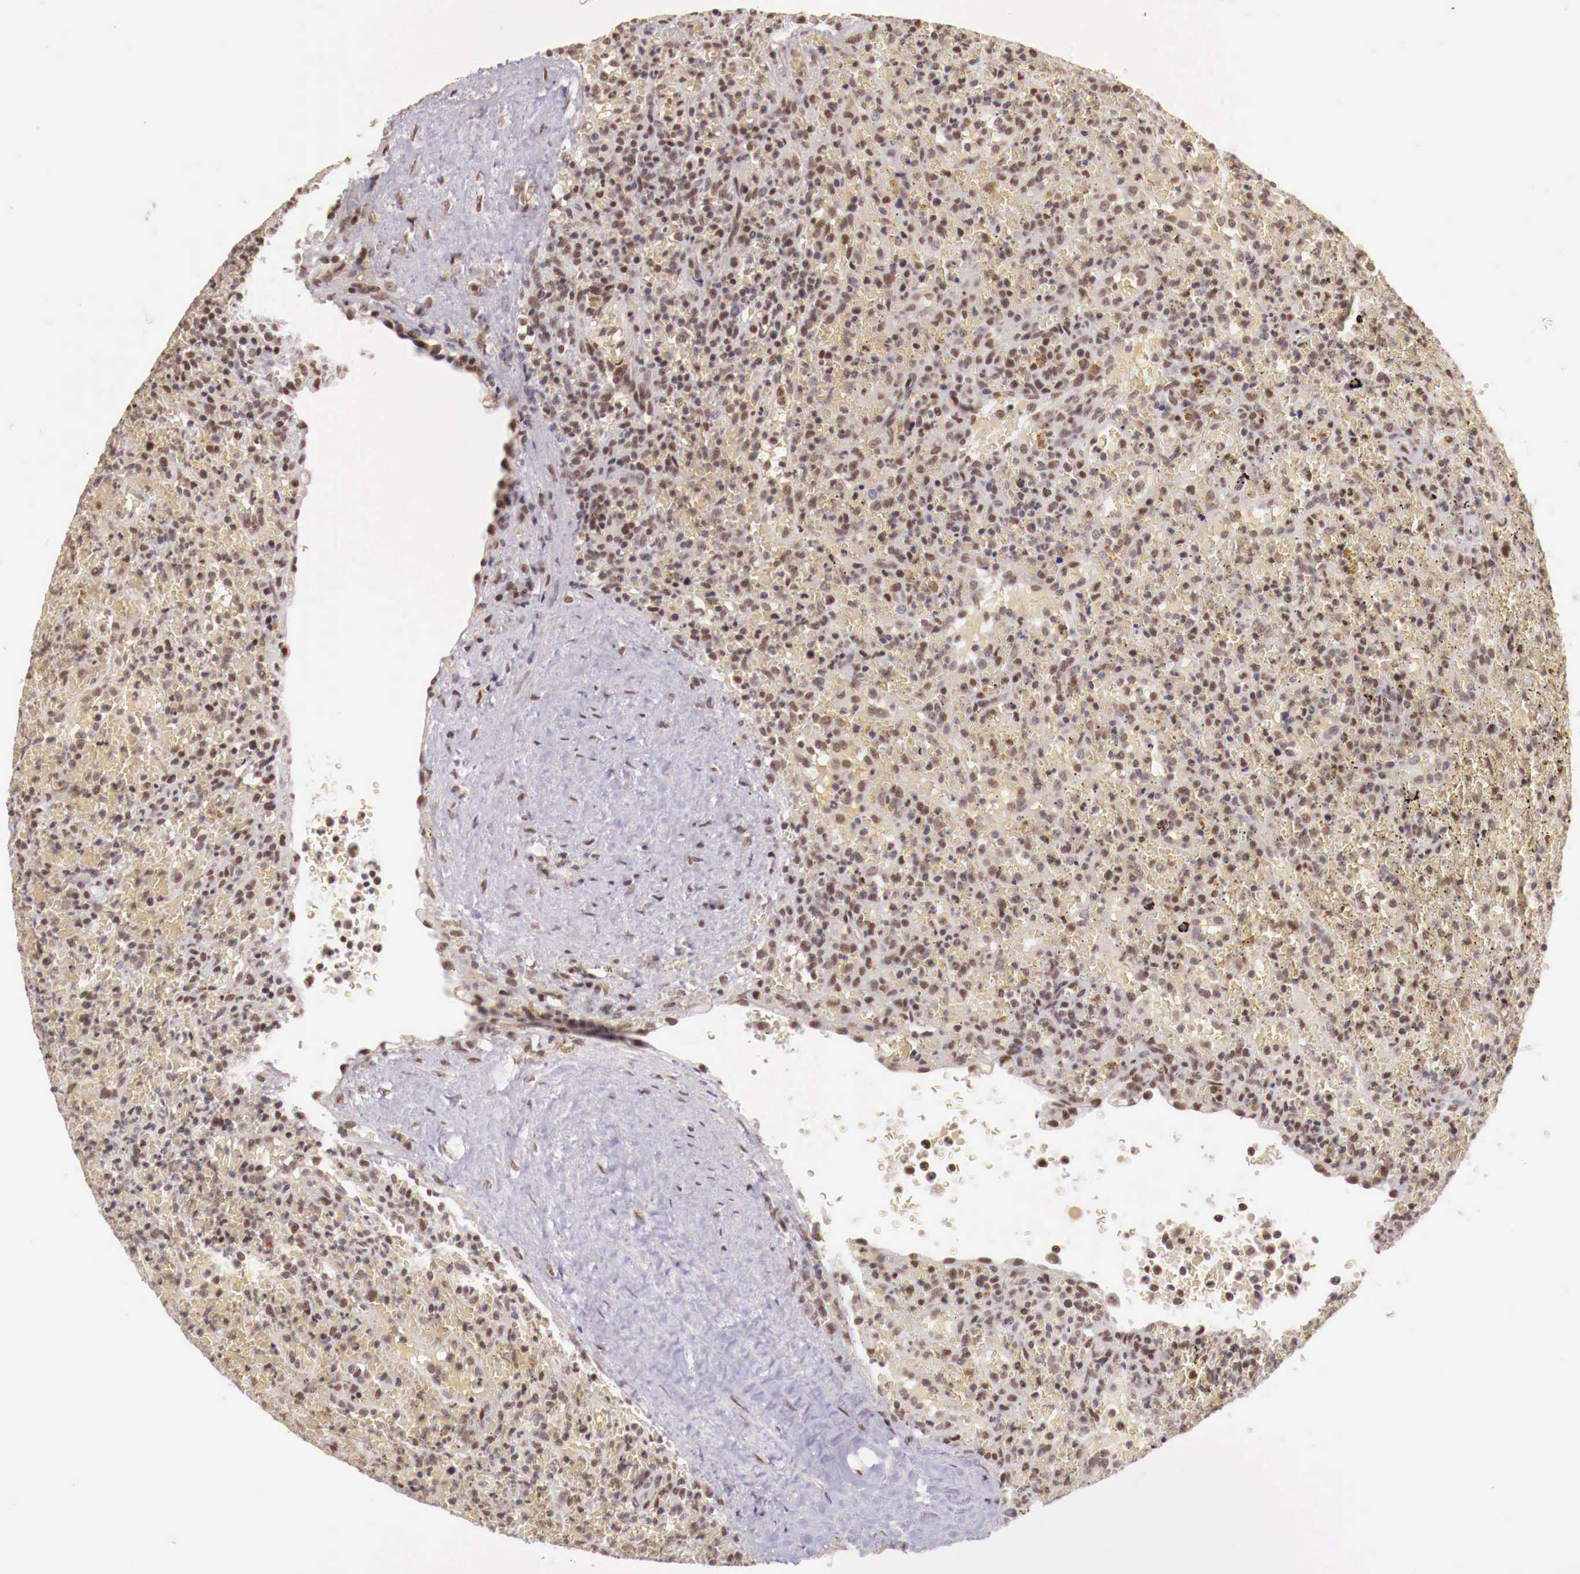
{"staining": {"intensity": "weak", "quantity": "<25%", "location": "nuclear"}, "tissue": "lymphoma", "cell_type": "Tumor cells", "image_type": "cancer", "snomed": [{"axis": "morphology", "description": "Malignant lymphoma, non-Hodgkin's type, High grade"}, {"axis": "topography", "description": "Spleen"}, {"axis": "topography", "description": "Lymph node"}], "caption": "A high-resolution photomicrograph shows IHC staining of lymphoma, which displays no significant positivity in tumor cells.", "gene": "SP1", "patient": {"sex": "female", "age": 70}}